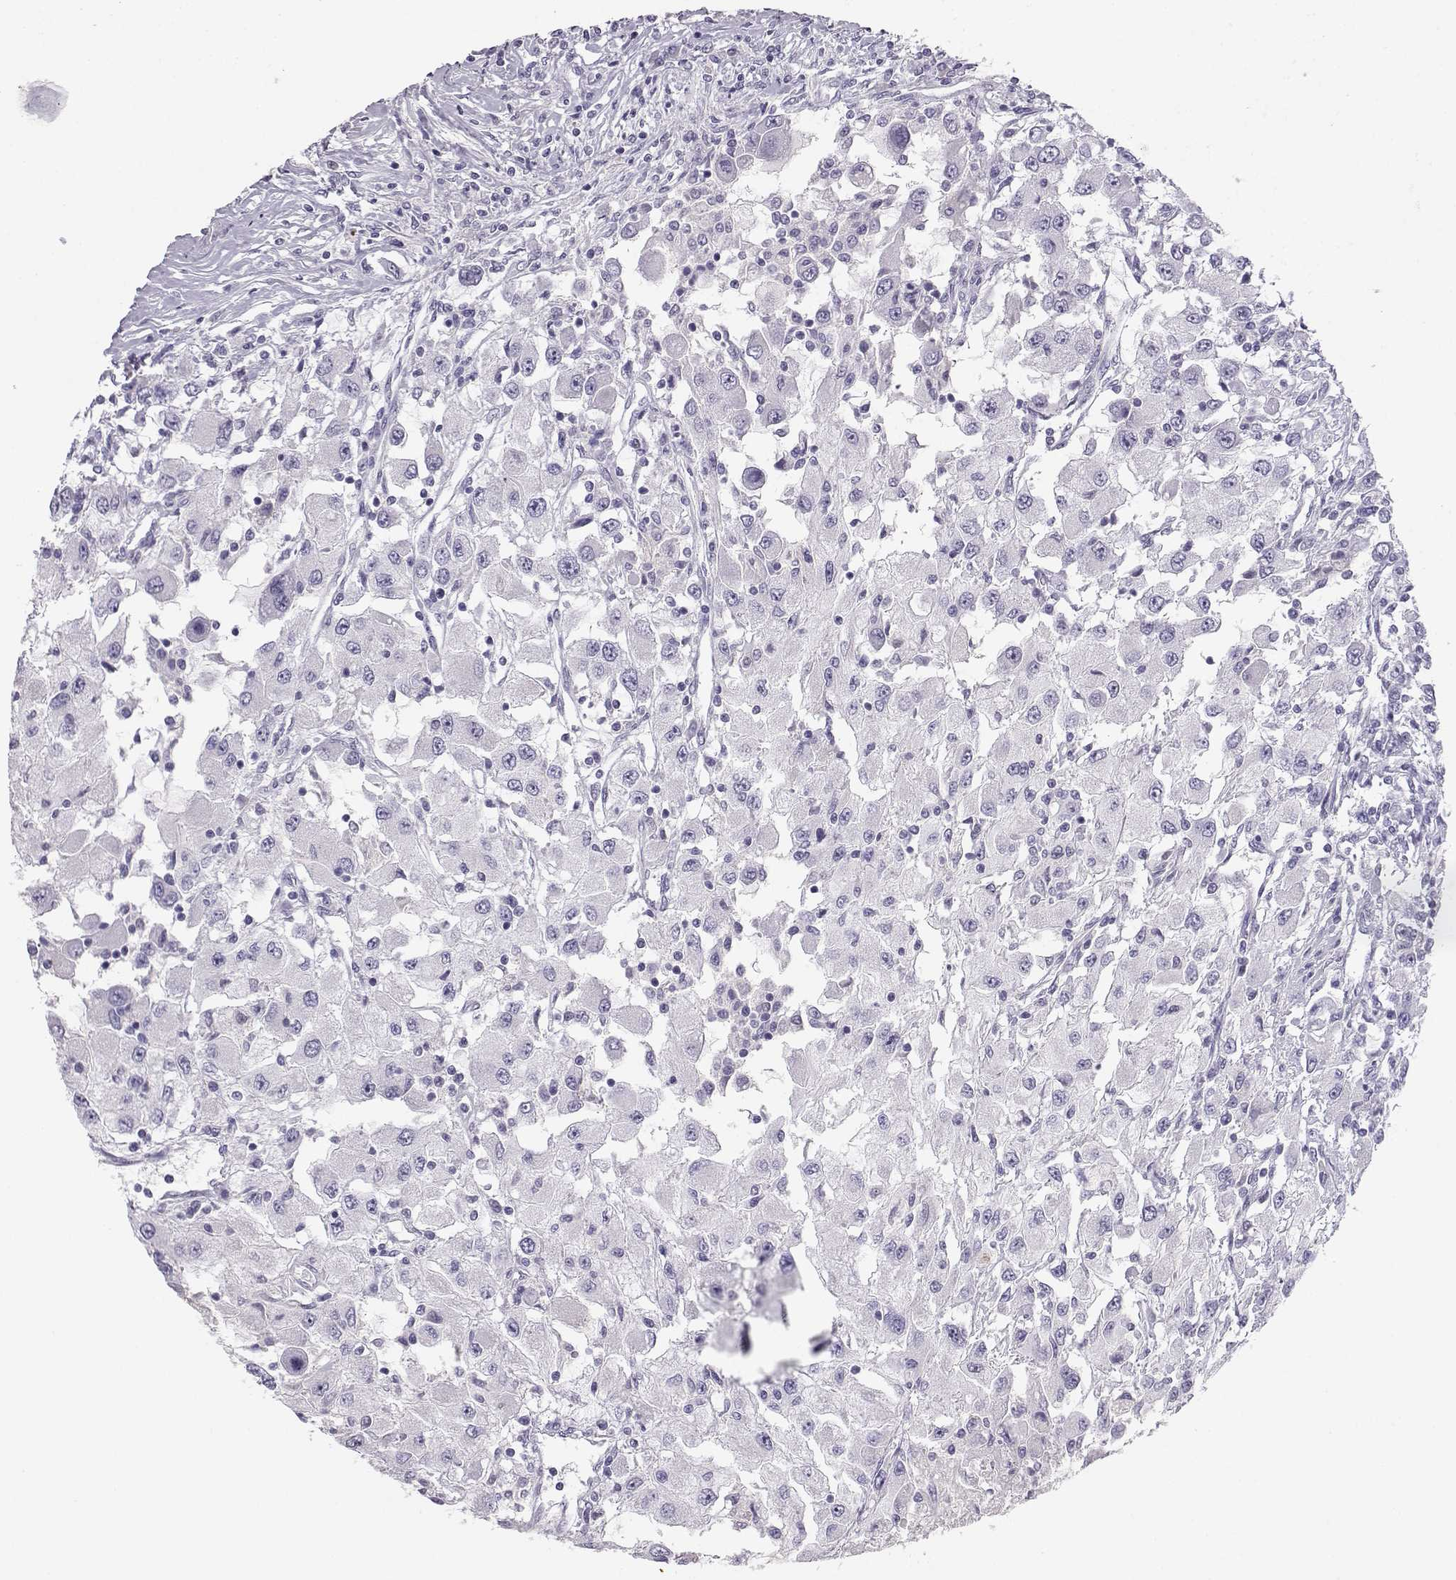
{"staining": {"intensity": "negative", "quantity": "none", "location": "none"}, "tissue": "renal cancer", "cell_type": "Tumor cells", "image_type": "cancer", "snomed": [{"axis": "morphology", "description": "Adenocarcinoma, NOS"}, {"axis": "topography", "description": "Kidney"}], "caption": "There is no significant expression in tumor cells of adenocarcinoma (renal).", "gene": "OPN5", "patient": {"sex": "female", "age": 67}}